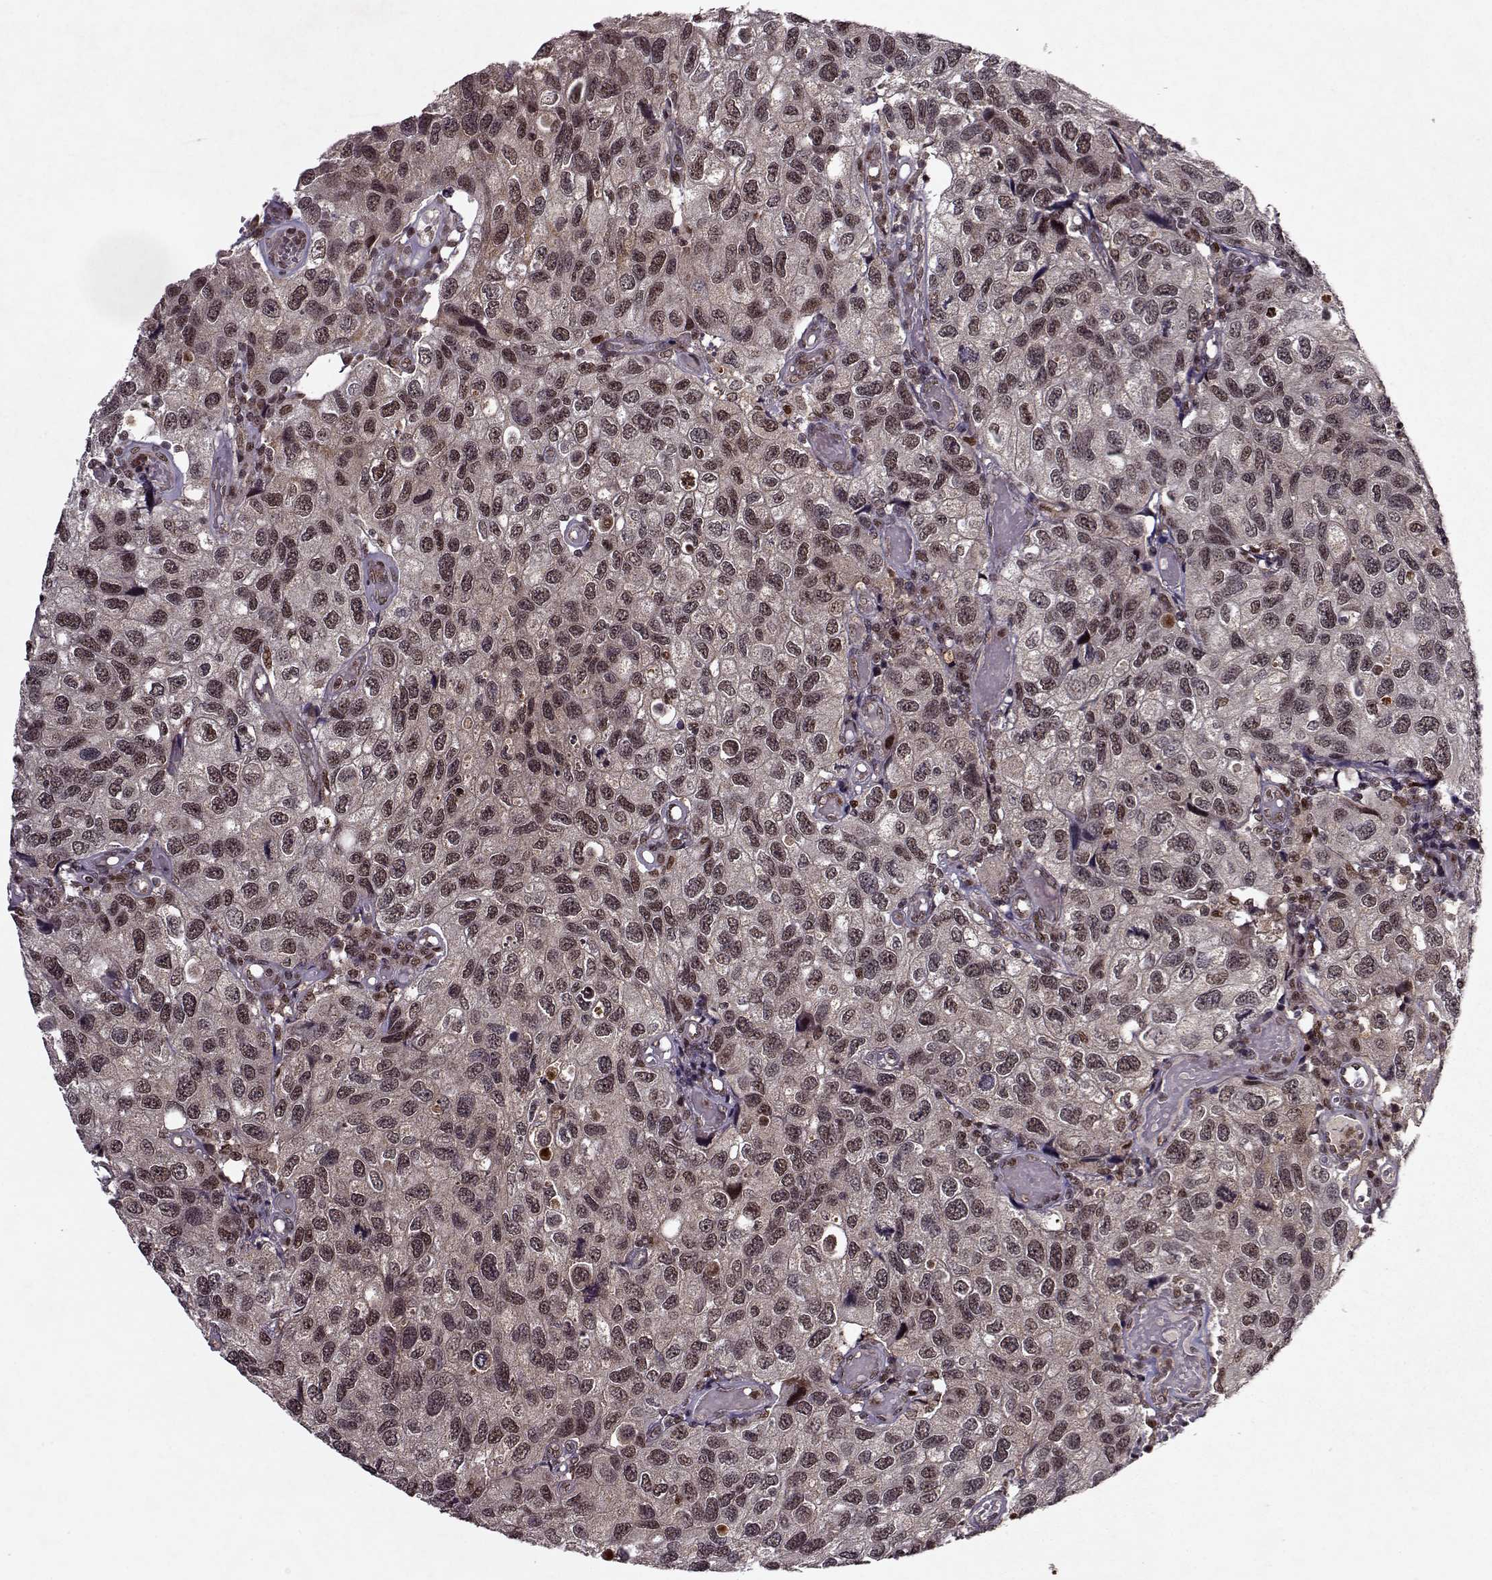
{"staining": {"intensity": "weak", "quantity": ">75%", "location": "nuclear"}, "tissue": "urothelial cancer", "cell_type": "Tumor cells", "image_type": "cancer", "snomed": [{"axis": "morphology", "description": "Urothelial carcinoma, High grade"}, {"axis": "topography", "description": "Urinary bladder"}], "caption": "The micrograph reveals a brown stain indicating the presence of a protein in the nuclear of tumor cells in urothelial cancer.", "gene": "PSMA7", "patient": {"sex": "male", "age": 79}}